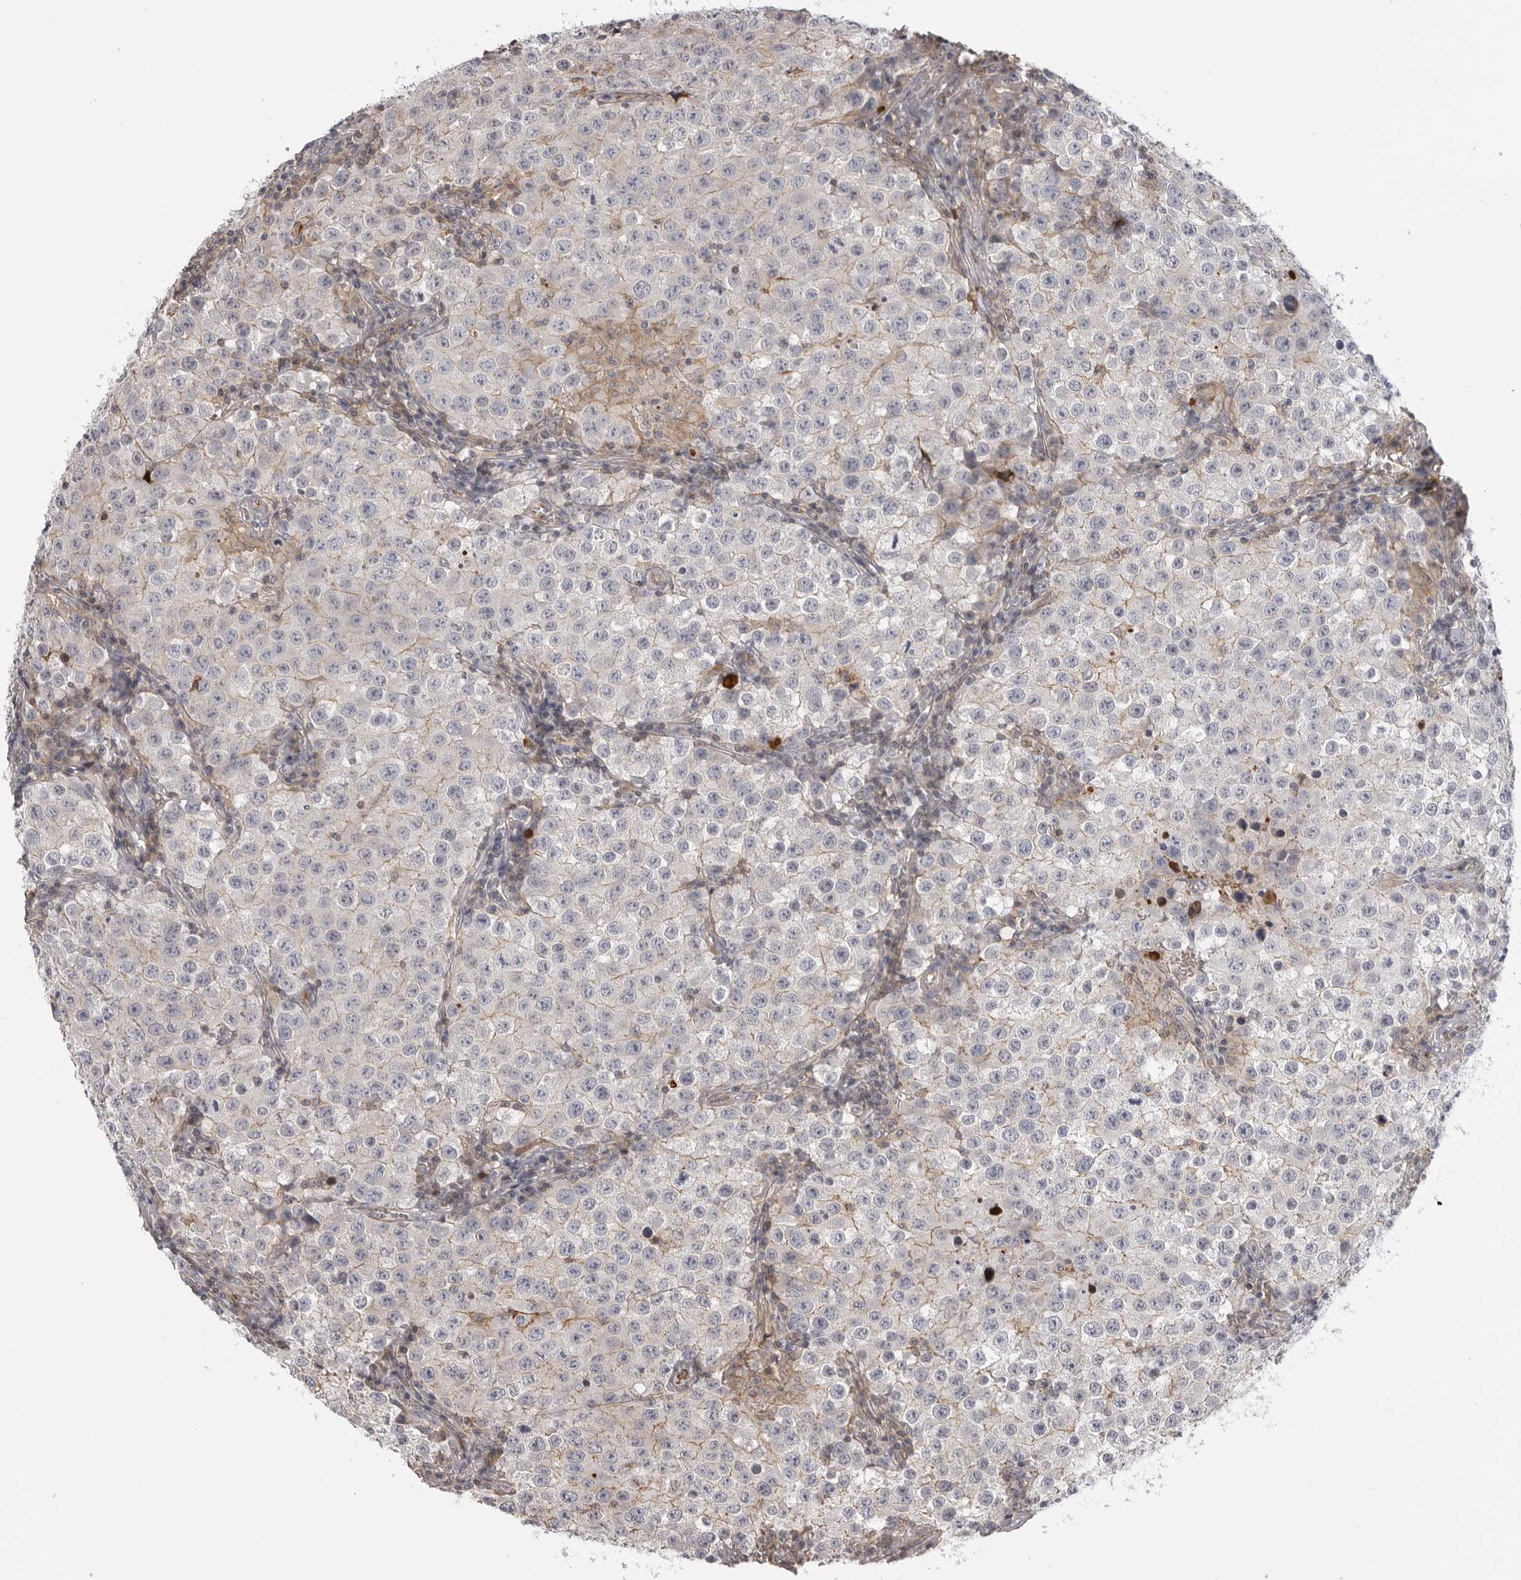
{"staining": {"intensity": "negative", "quantity": "none", "location": "none"}, "tissue": "testis cancer", "cell_type": "Tumor cells", "image_type": "cancer", "snomed": [{"axis": "morphology", "description": "Seminoma, NOS"}, {"axis": "morphology", "description": "Carcinoma, Embryonal, NOS"}, {"axis": "topography", "description": "Testis"}], "caption": "IHC histopathology image of human testis cancer stained for a protein (brown), which reveals no positivity in tumor cells.", "gene": "PLEKHF2", "patient": {"sex": "male", "age": 43}}